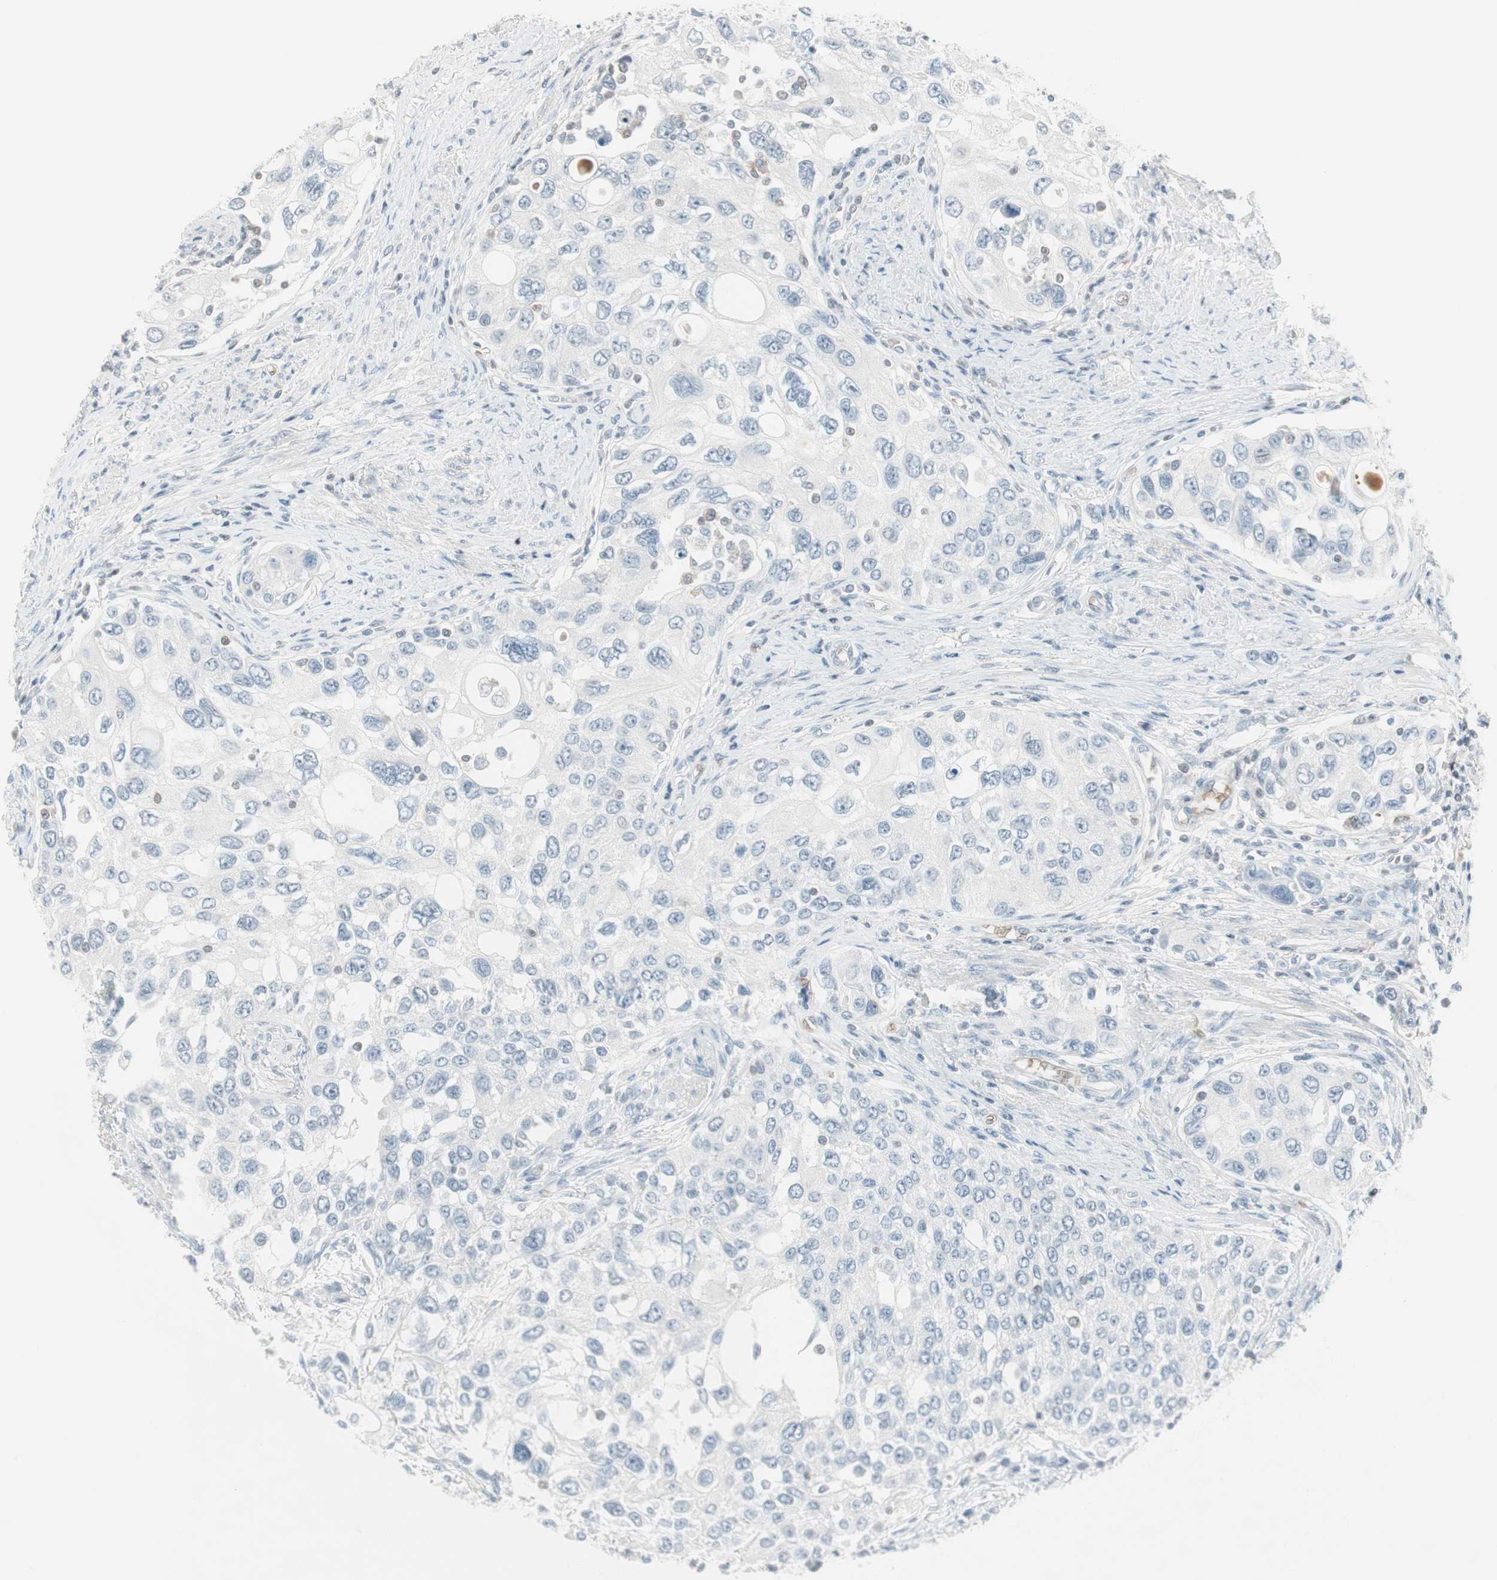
{"staining": {"intensity": "negative", "quantity": "none", "location": "none"}, "tissue": "urothelial cancer", "cell_type": "Tumor cells", "image_type": "cancer", "snomed": [{"axis": "morphology", "description": "Urothelial carcinoma, High grade"}, {"axis": "topography", "description": "Urinary bladder"}], "caption": "An immunohistochemistry histopathology image of urothelial cancer is shown. There is no staining in tumor cells of urothelial cancer. (Stains: DAB immunohistochemistry (IHC) with hematoxylin counter stain, Microscopy: brightfield microscopy at high magnification).", "gene": "MAP4K1", "patient": {"sex": "female", "age": 56}}